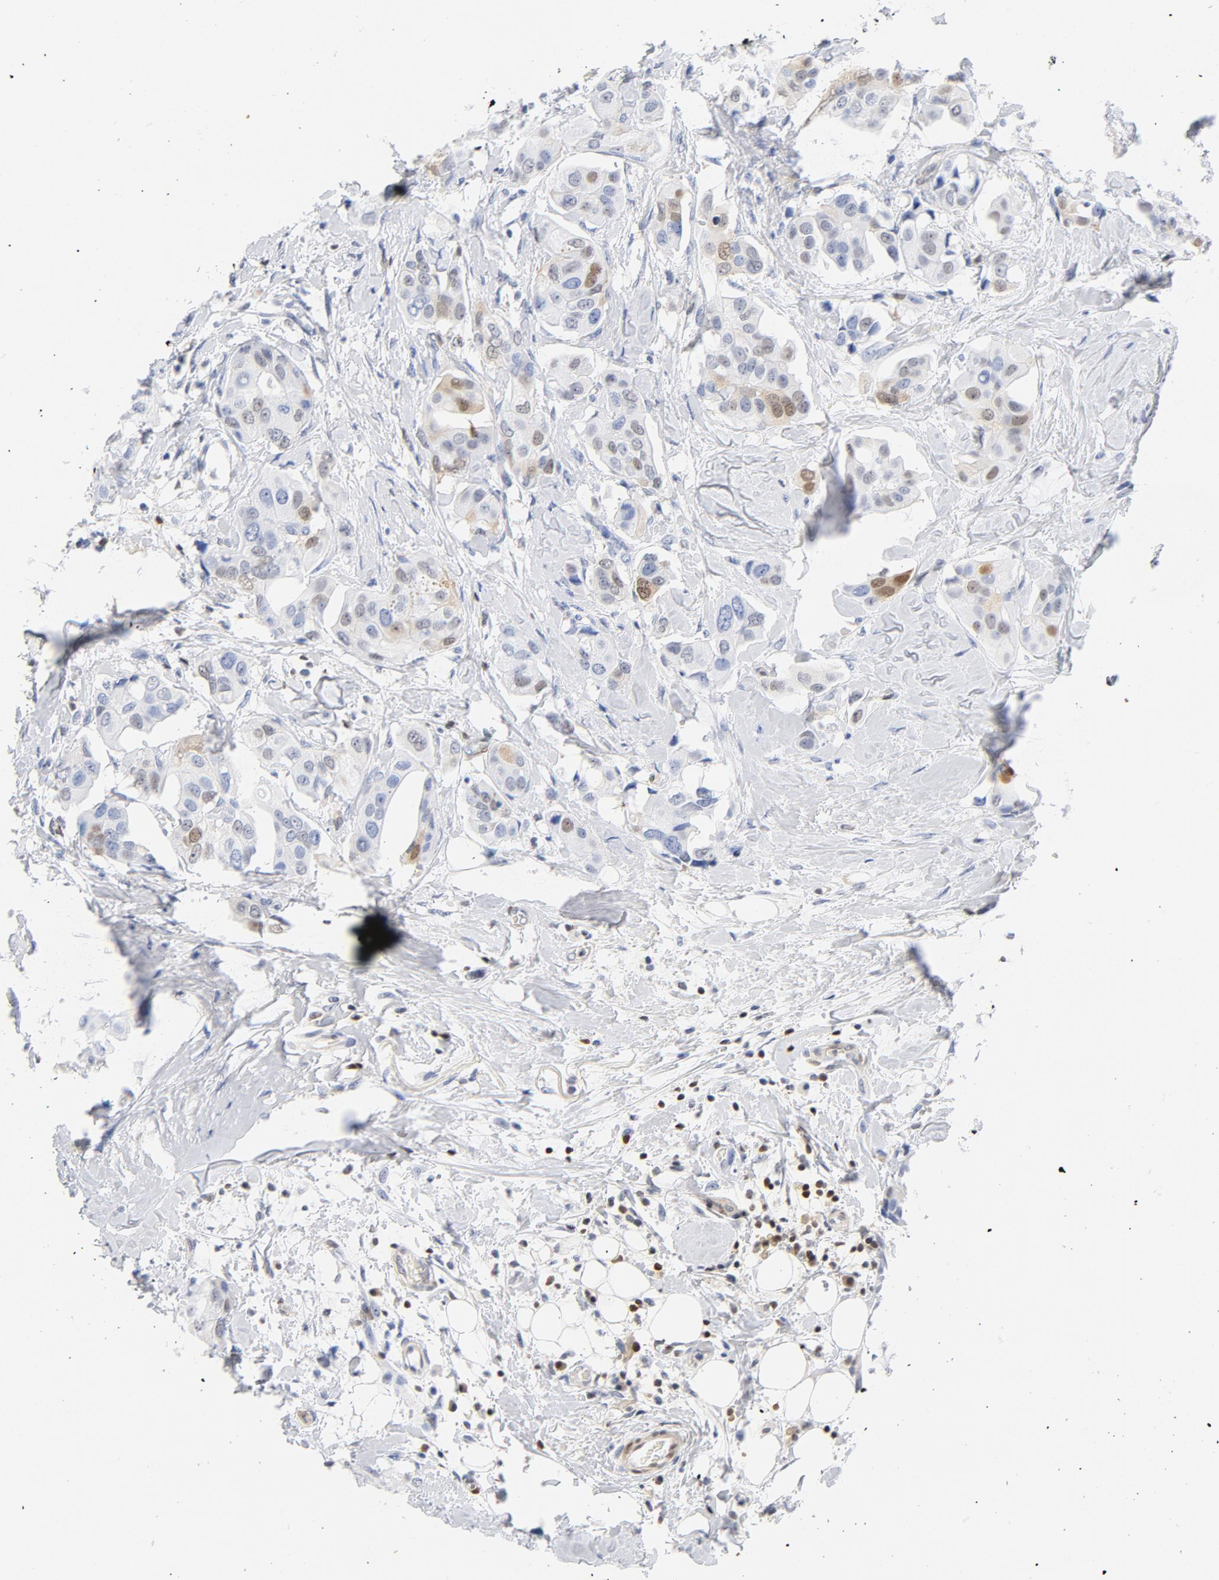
{"staining": {"intensity": "moderate", "quantity": "25%-75%", "location": "nuclear"}, "tissue": "breast cancer", "cell_type": "Tumor cells", "image_type": "cancer", "snomed": [{"axis": "morphology", "description": "Duct carcinoma"}, {"axis": "topography", "description": "Breast"}], "caption": "The immunohistochemical stain highlights moderate nuclear positivity in tumor cells of breast cancer (infiltrating ductal carcinoma) tissue.", "gene": "CDKN1B", "patient": {"sex": "female", "age": 40}}